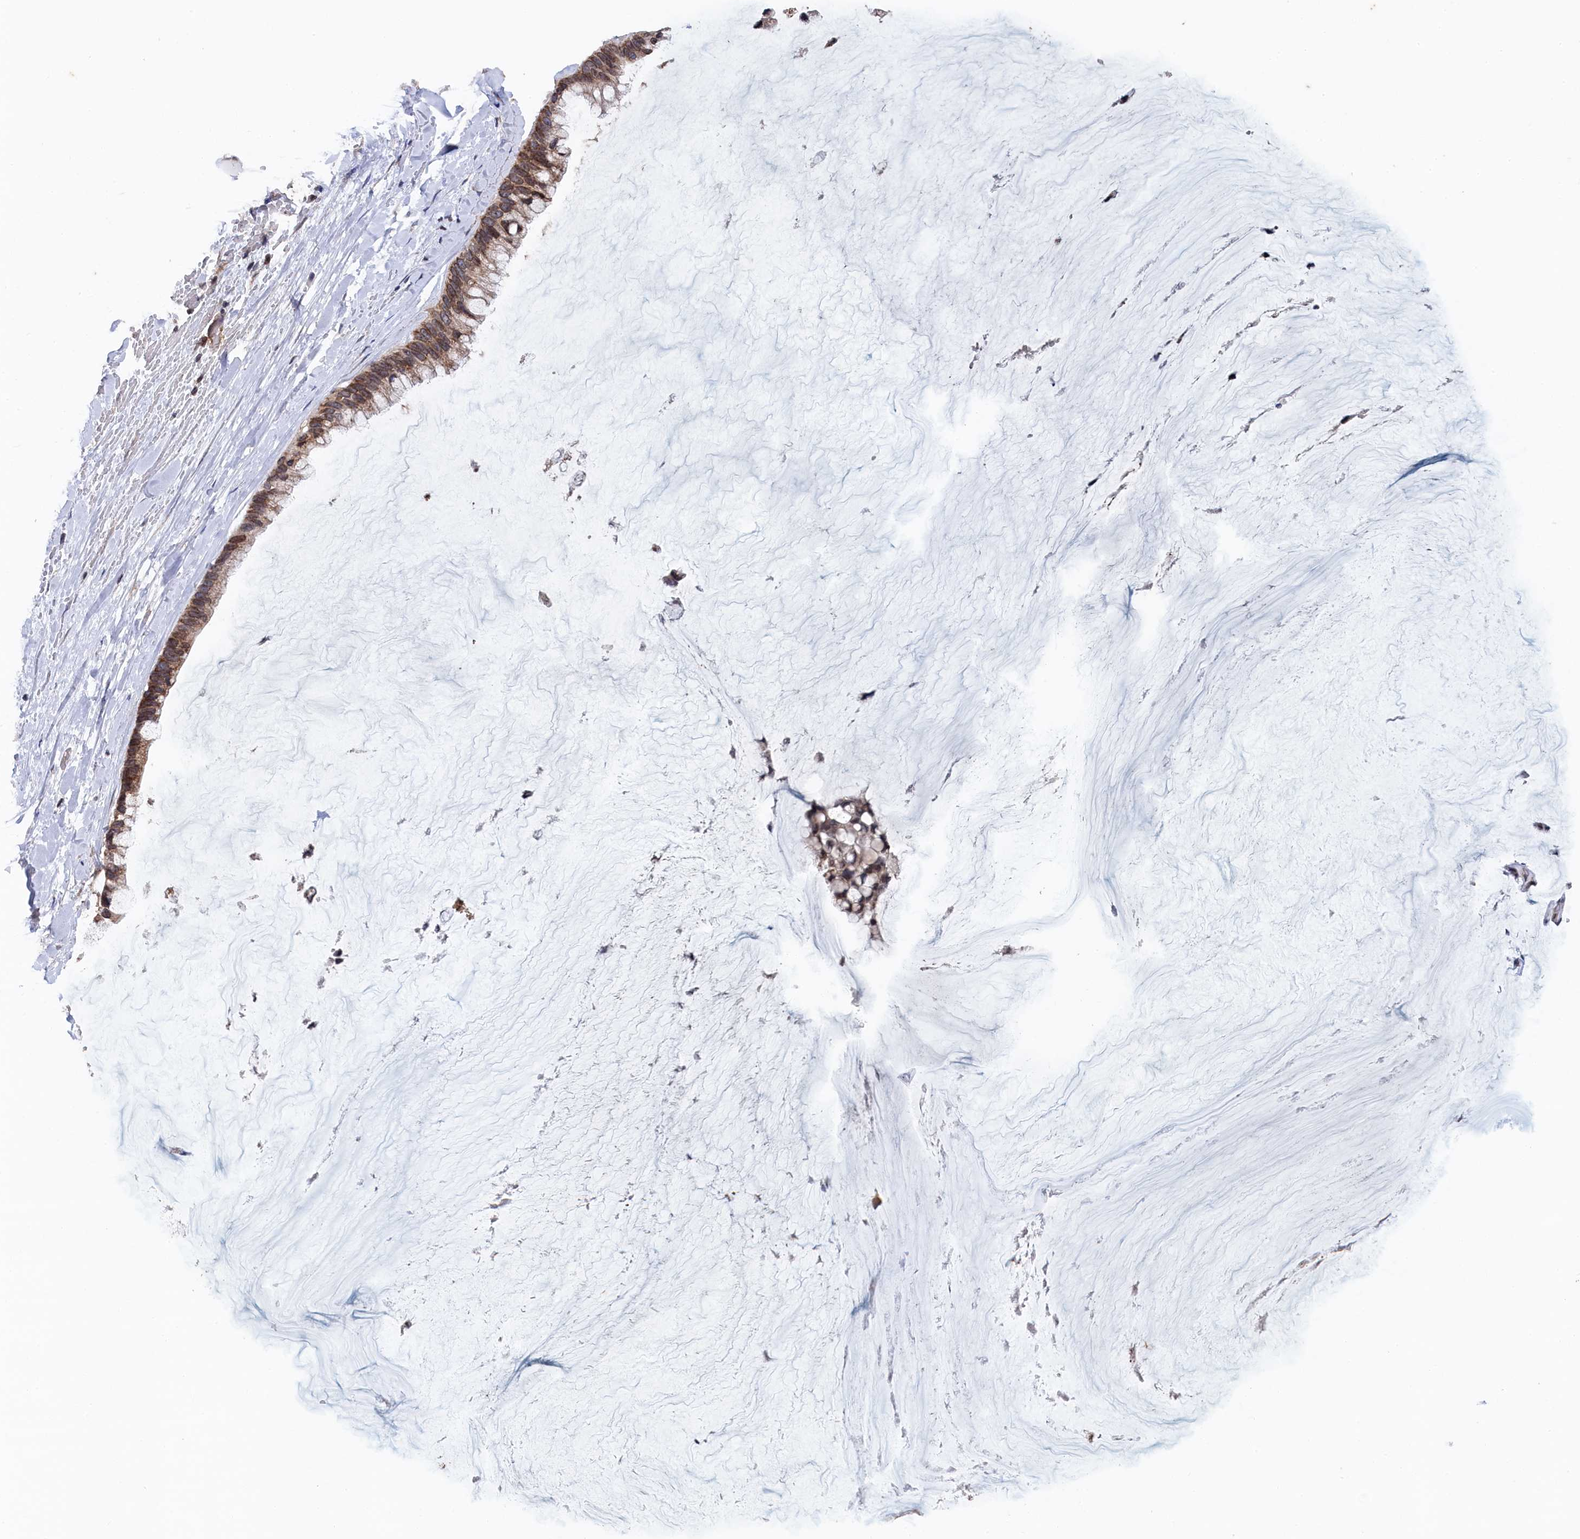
{"staining": {"intensity": "moderate", "quantity": ">75%", "location": "cytoplasmic/membranous"}, "tissue": "ovarian cancer", "cell_type": "Tumor cells", "image_type": "cancer", "snomed": [{"axis": "morphology", "description": "Cystadenocarcinoma, mucinous, NOS"}, {"axis": "topography", "description": "Ovary"}], "caption": "Approximately >75% of tumor cells in ovarian cancer demonstrate moderate cytoplasmic/membranous protein staining as visualized by brown immunohistochemical staining.", "gene": "ANKEF1", "patient": {"sex": "female", "age": 39}}